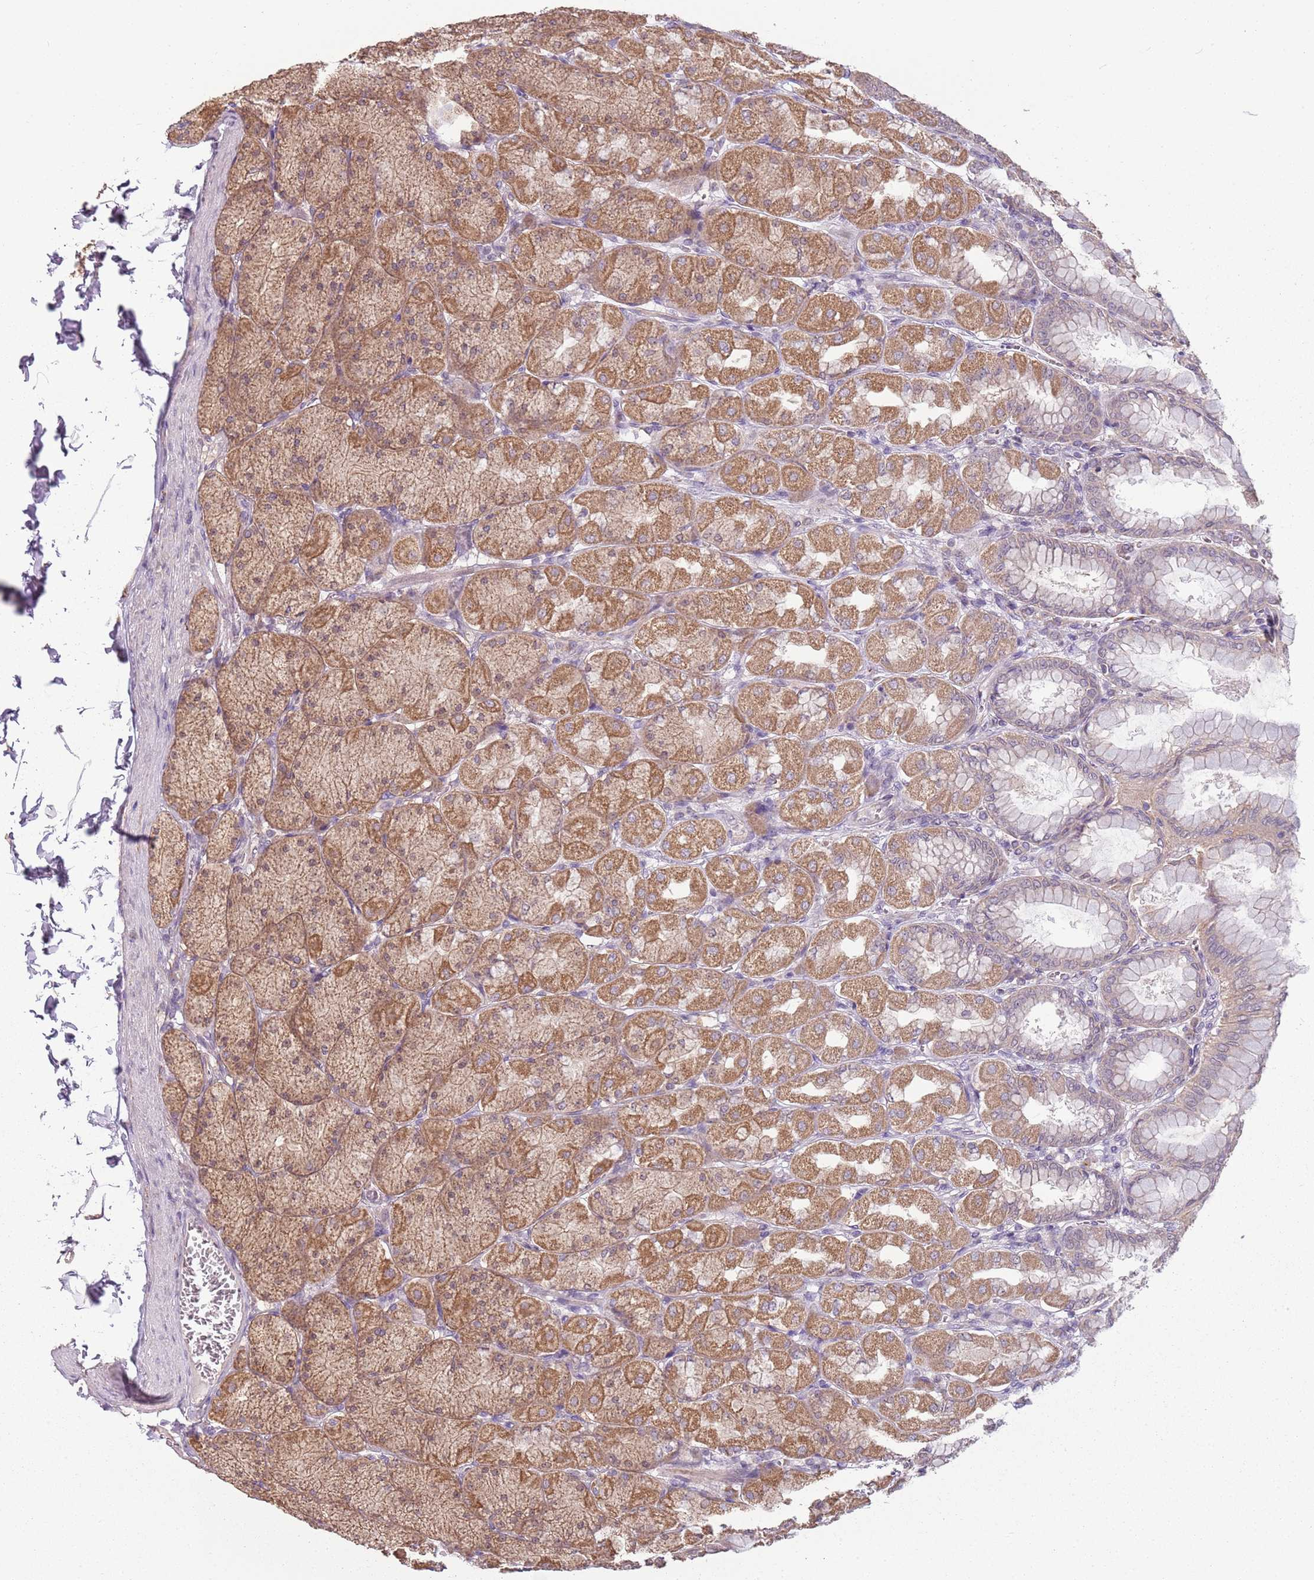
{"staining": {"intensity": "moderate", "quantity": ">75%", "location": "cytoplasmic/membranous"}, "tissue": "stomach", "cell_type": "Glandular cells", "image_type": "normal", "snomed": [{"axis": "morphology", "description": "Normal tissue, NOS"}, {"axis": "topography", "description": "Stomach, upper"}], "caption": "DAB immunohistochemical staining of normal stomach displays moderate cytoplasmic/membranous protein expression in approximately >75% of glandular cells. Using DAB (brown) and hematoxylin (blue) stains, captured at high magnification using brightfield microscopy.", "gene": "TEKT4", "patient": {"sex": "female", "age": 56}}